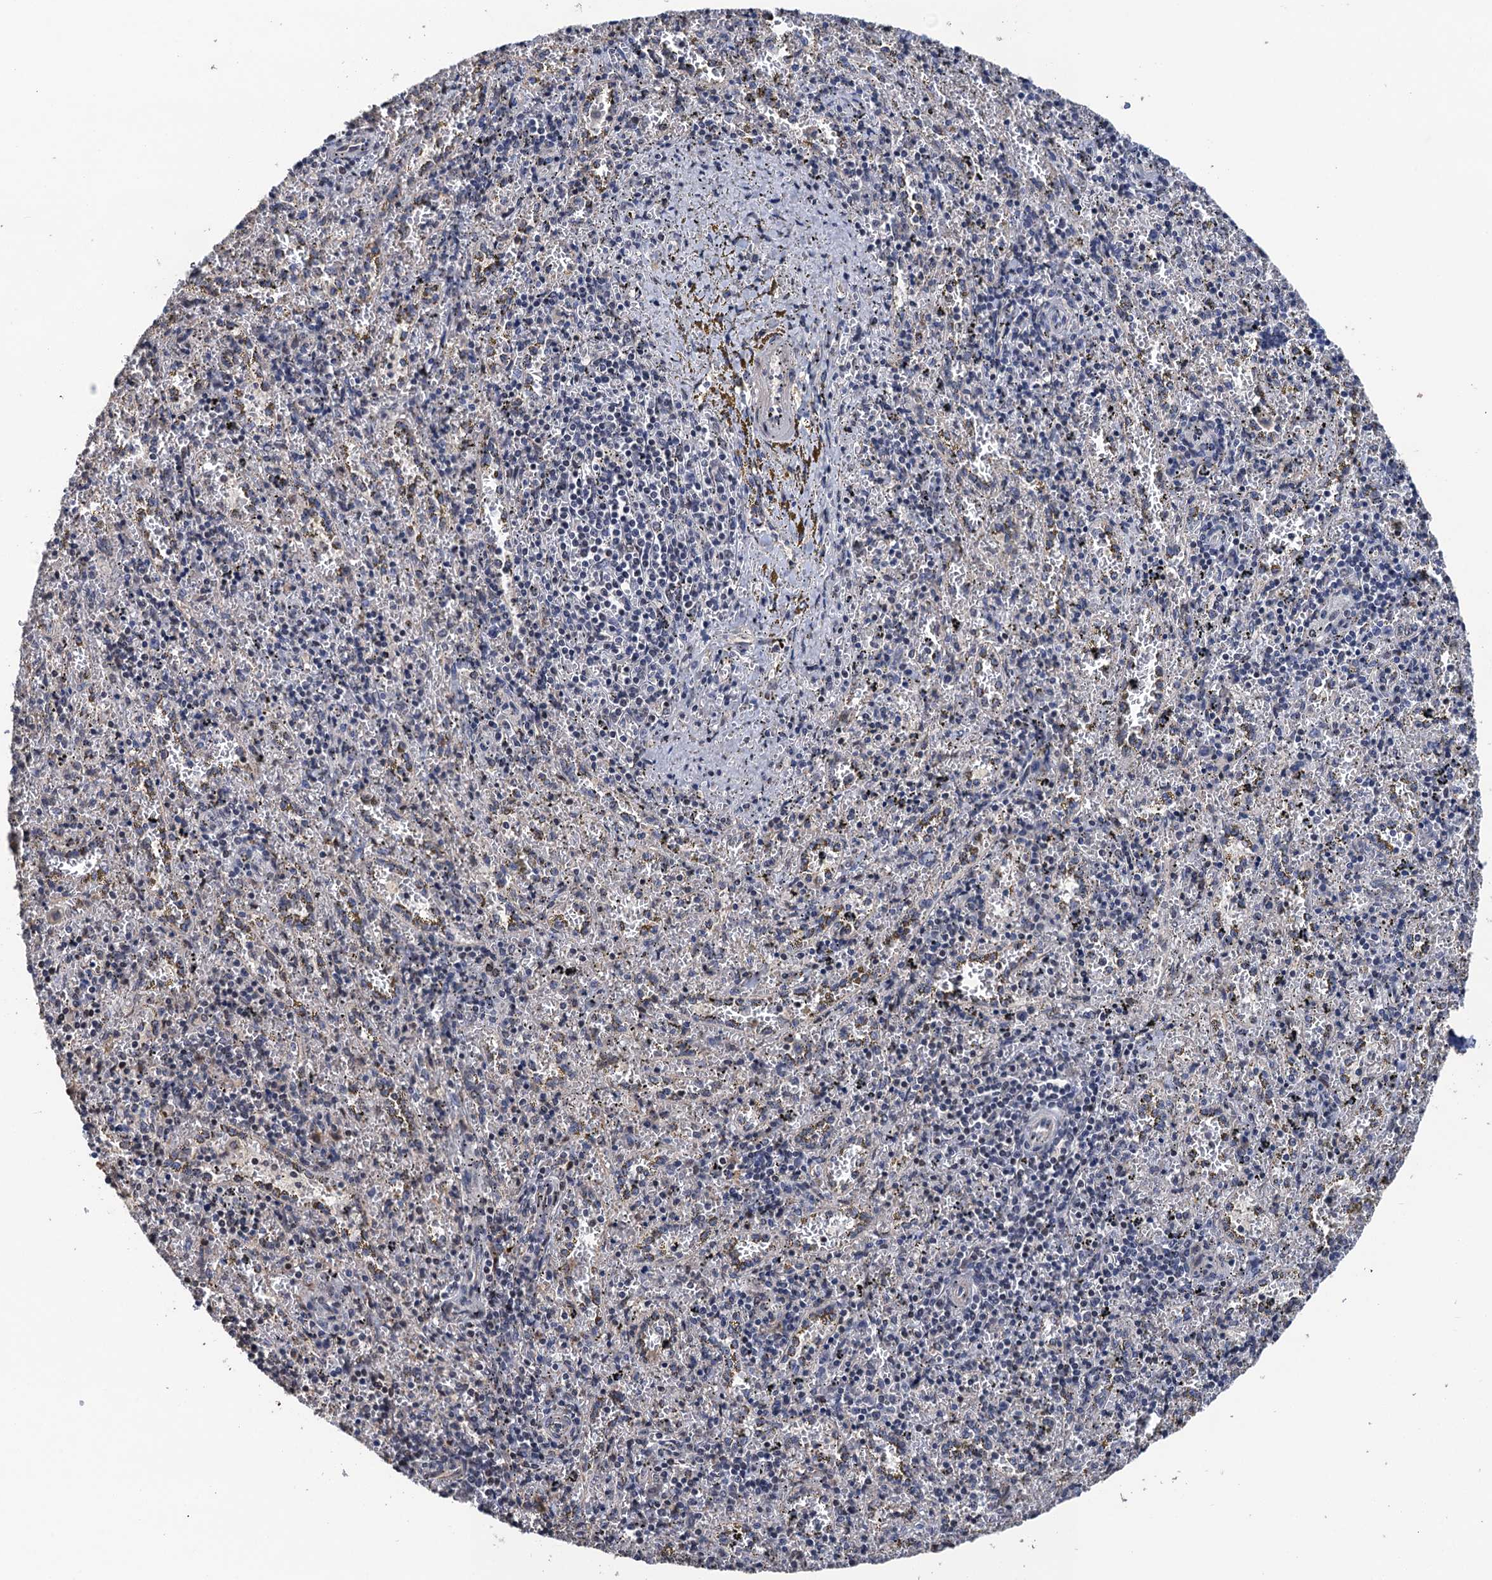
{"staining": {"intensity": "negative", "quantity": "none", "location": "none"}, "tissue": "spleen", "cell_type": "Cells in red pulp", "image_type": "normal", "snomed": [{"axis": "morphology", "description": "Normal tissue, NOS"}, {"axis": "topography", "description": "Spleen"}], "caption": "Immunohistochemistry image of benign human spleen stained for a protein (brown), which reveals no staining in cells in red pulp. (Immunohistochemistry, brightfield microscopy, high magnification).", "gene": "ART5", "patient": {"sex": "male", "age": 11}}